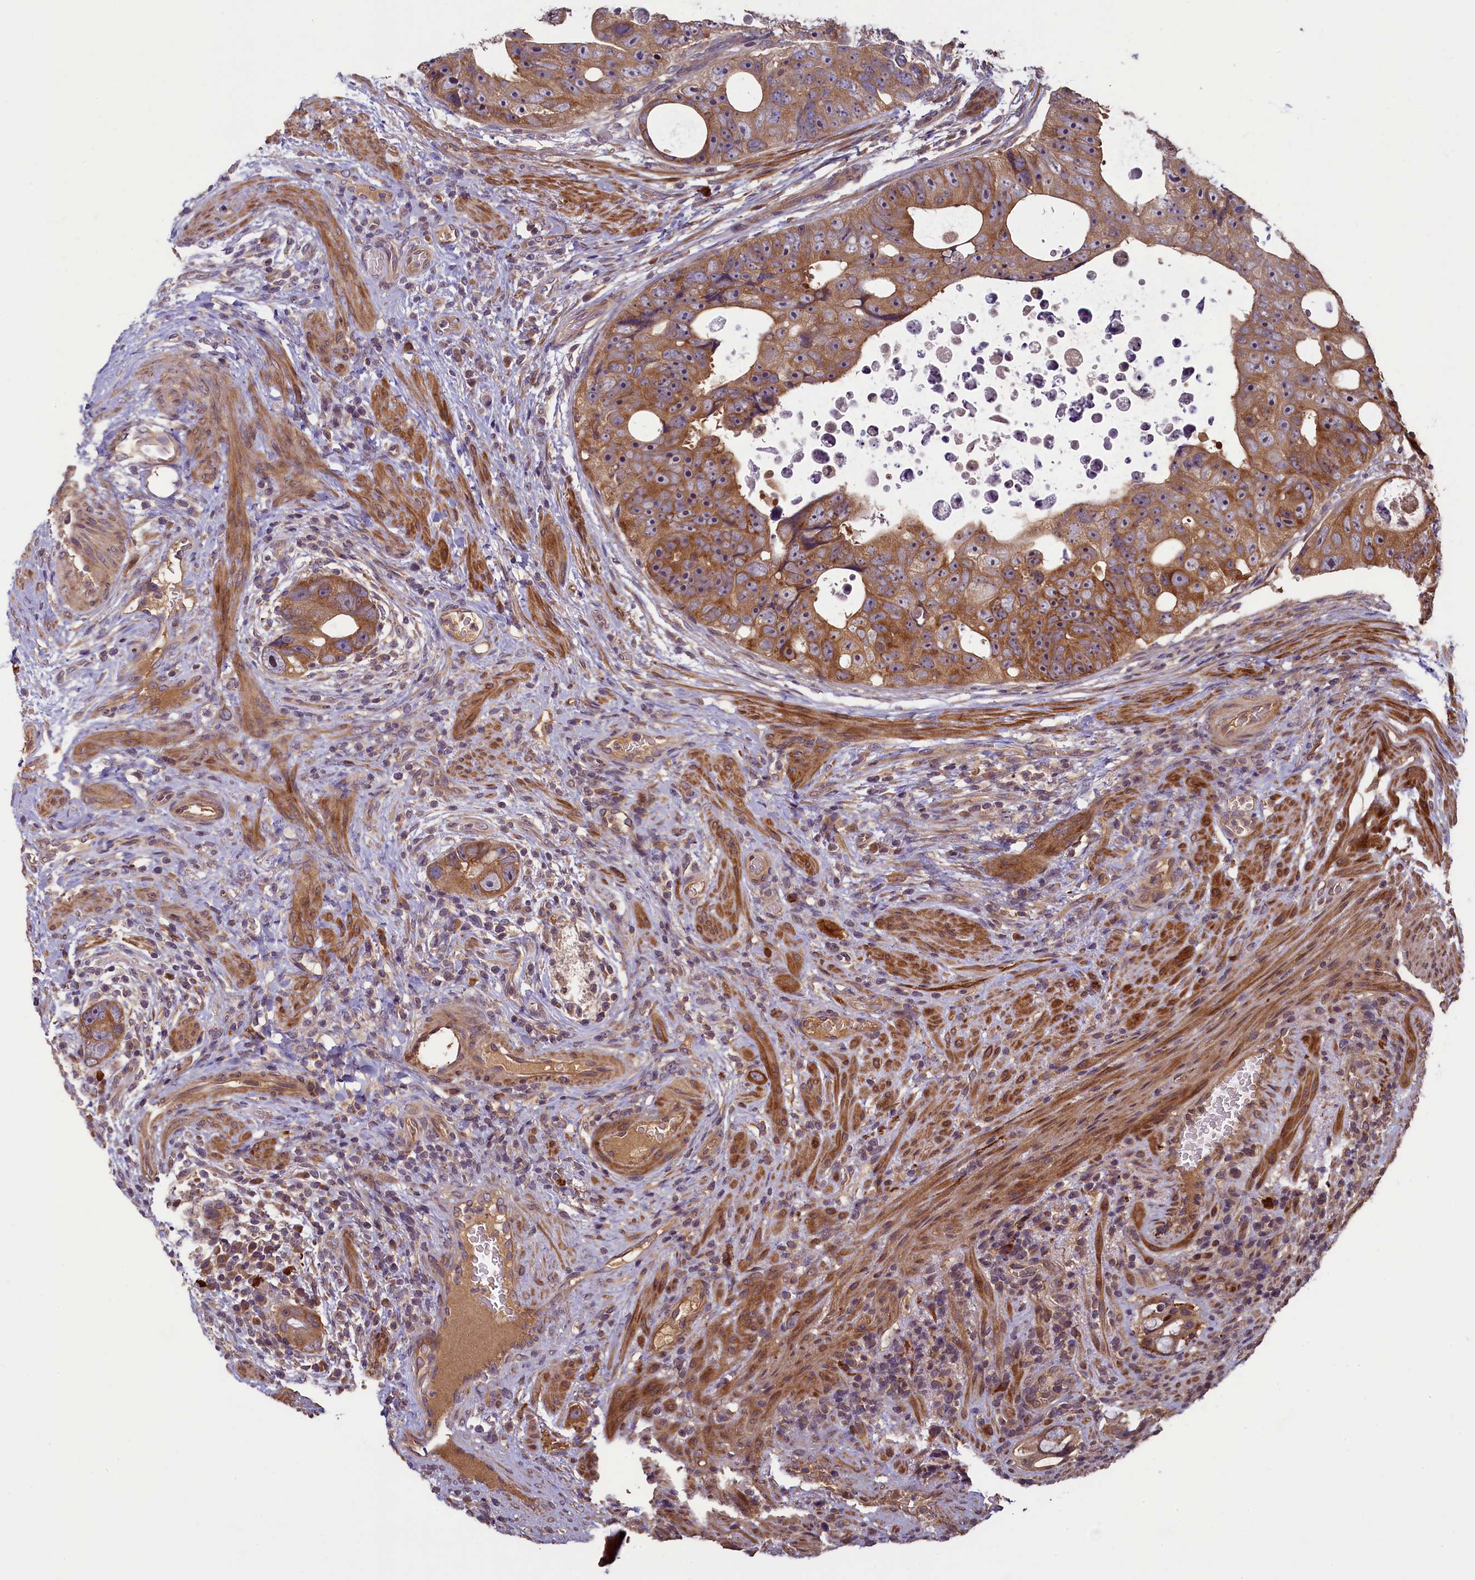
{"staining": {"intensity": "moderate", "quantity": ">75%", "location": "cytoplasmic/membranous"}, "tissue": "colorectal cancer", "cell_type": "Tumor cells", "image_type": "cancer", "snomed": [{"axis": "morphology", "description": "Adenocarcinoma, NOS"}, {"axis": "topography", "description": "Rectum"}], "caption": "A medium amount of moderate cytoplasmic/membranous staining is identified in approximately >75% of tumor cells in adenocarcinoma (colorectal) tissue. Immunohistochemistry stains the protein in brown and the nuclei are stained blue.", "gene": "NUDT6", "patient": {"sex": "male", "age": 59}}